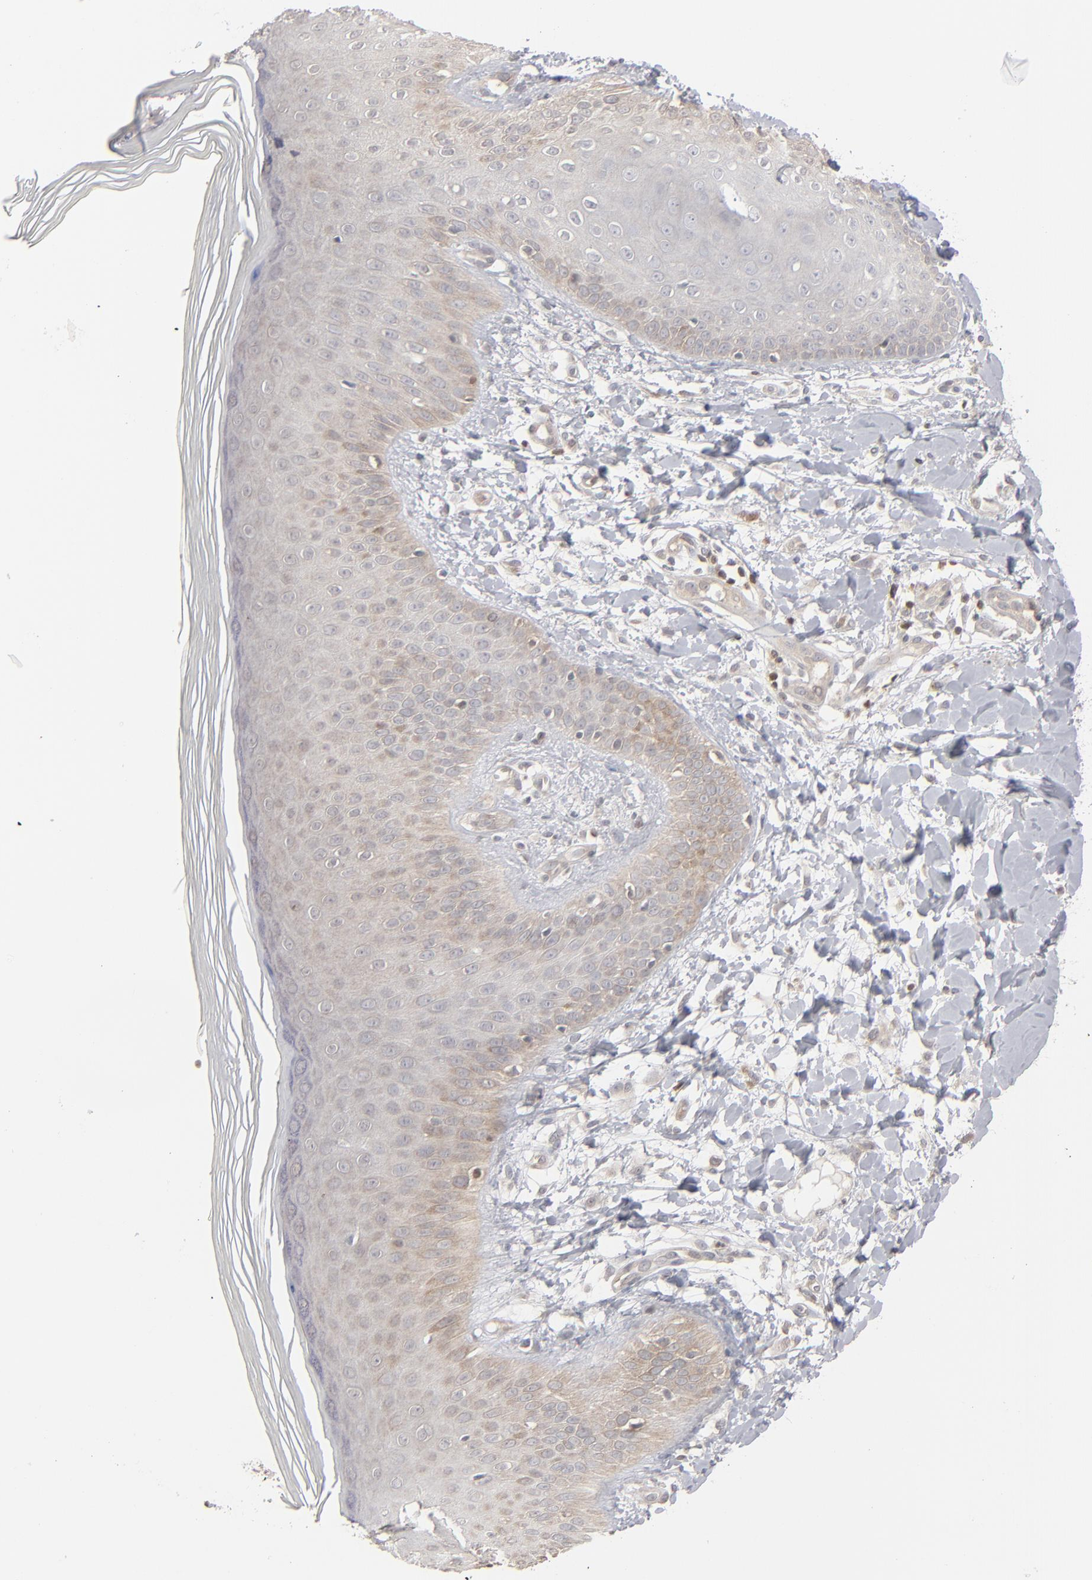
{"staining": {"intensity": "weak", "quantity": "25%-75%", "location": "cytoplasmic/membranous"}, "tissue": "skin", "cell_type": "Epidermal cells", "image_type": "normal", "snomed": [{"axis": "morphology", "description": "Normal tissue, NOS"}, {"axis": "morphology", "description": "Inflammation, NOS"}, {"axis": "topography", "description": "Soft tissue"}, {"axis": "topography", "description": "Anal"}], "caption": "Skin stained with immunohistochemistry (IHC) displays weak cytoplasmic/membranous staining in approximately 25%-75% of epidermal cells.", "gene": "STAT4", "patient": {"sex": "female", "age": 15}}